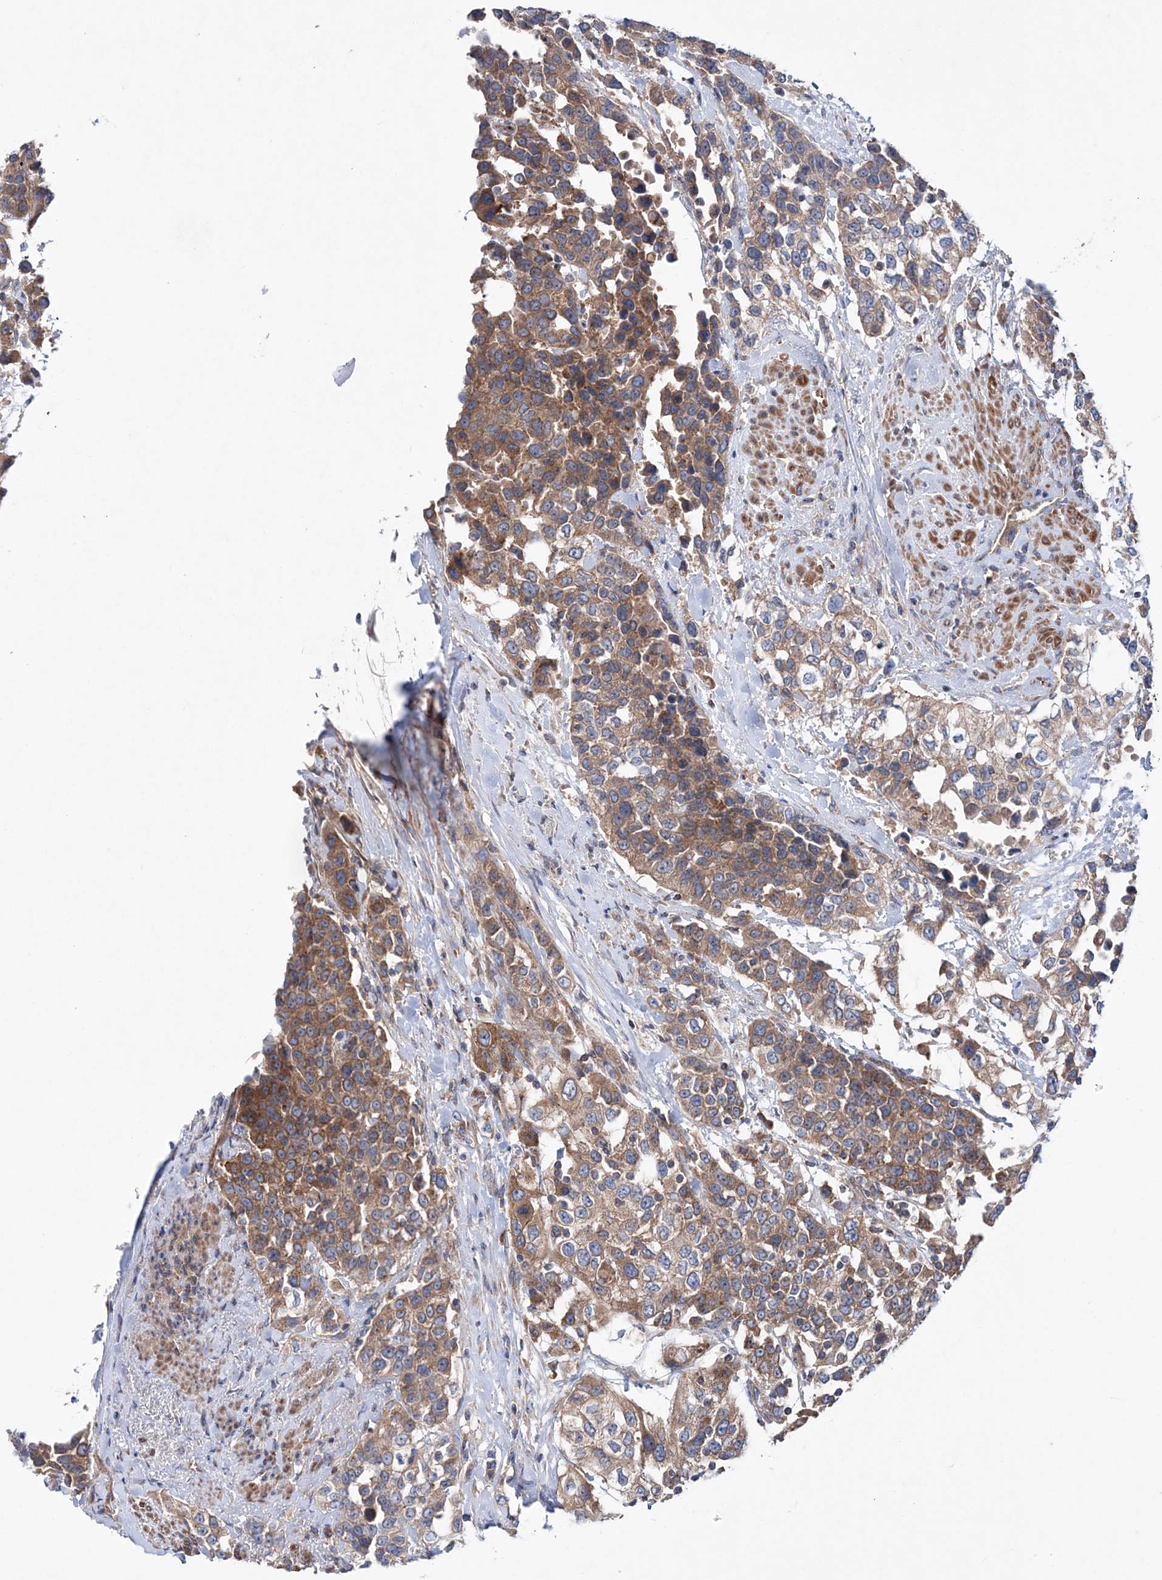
{"staining": {"intensity": "moderate", "quantity": ">75%", "location": "cytoplasmic/membranous"}, "tissue": "urothelial cancer", "cell_type": "Tumor cells", "image_type": "cancer", "snomed": [{"axis": "morphology", "description": "Urothelial carcinoma, High grade"}, {"axis": "topography", "description": "Urinary bladder"}], "caption": "Moderate cytoplasmic/membranous expression is appreciated in about >75% of tumor cells in urothelial cancer. (Brightfield microscopy of DAB IHC at high magnification).", "gene": "NGLY1", "patient": {"sex": "female", "age": 80}}